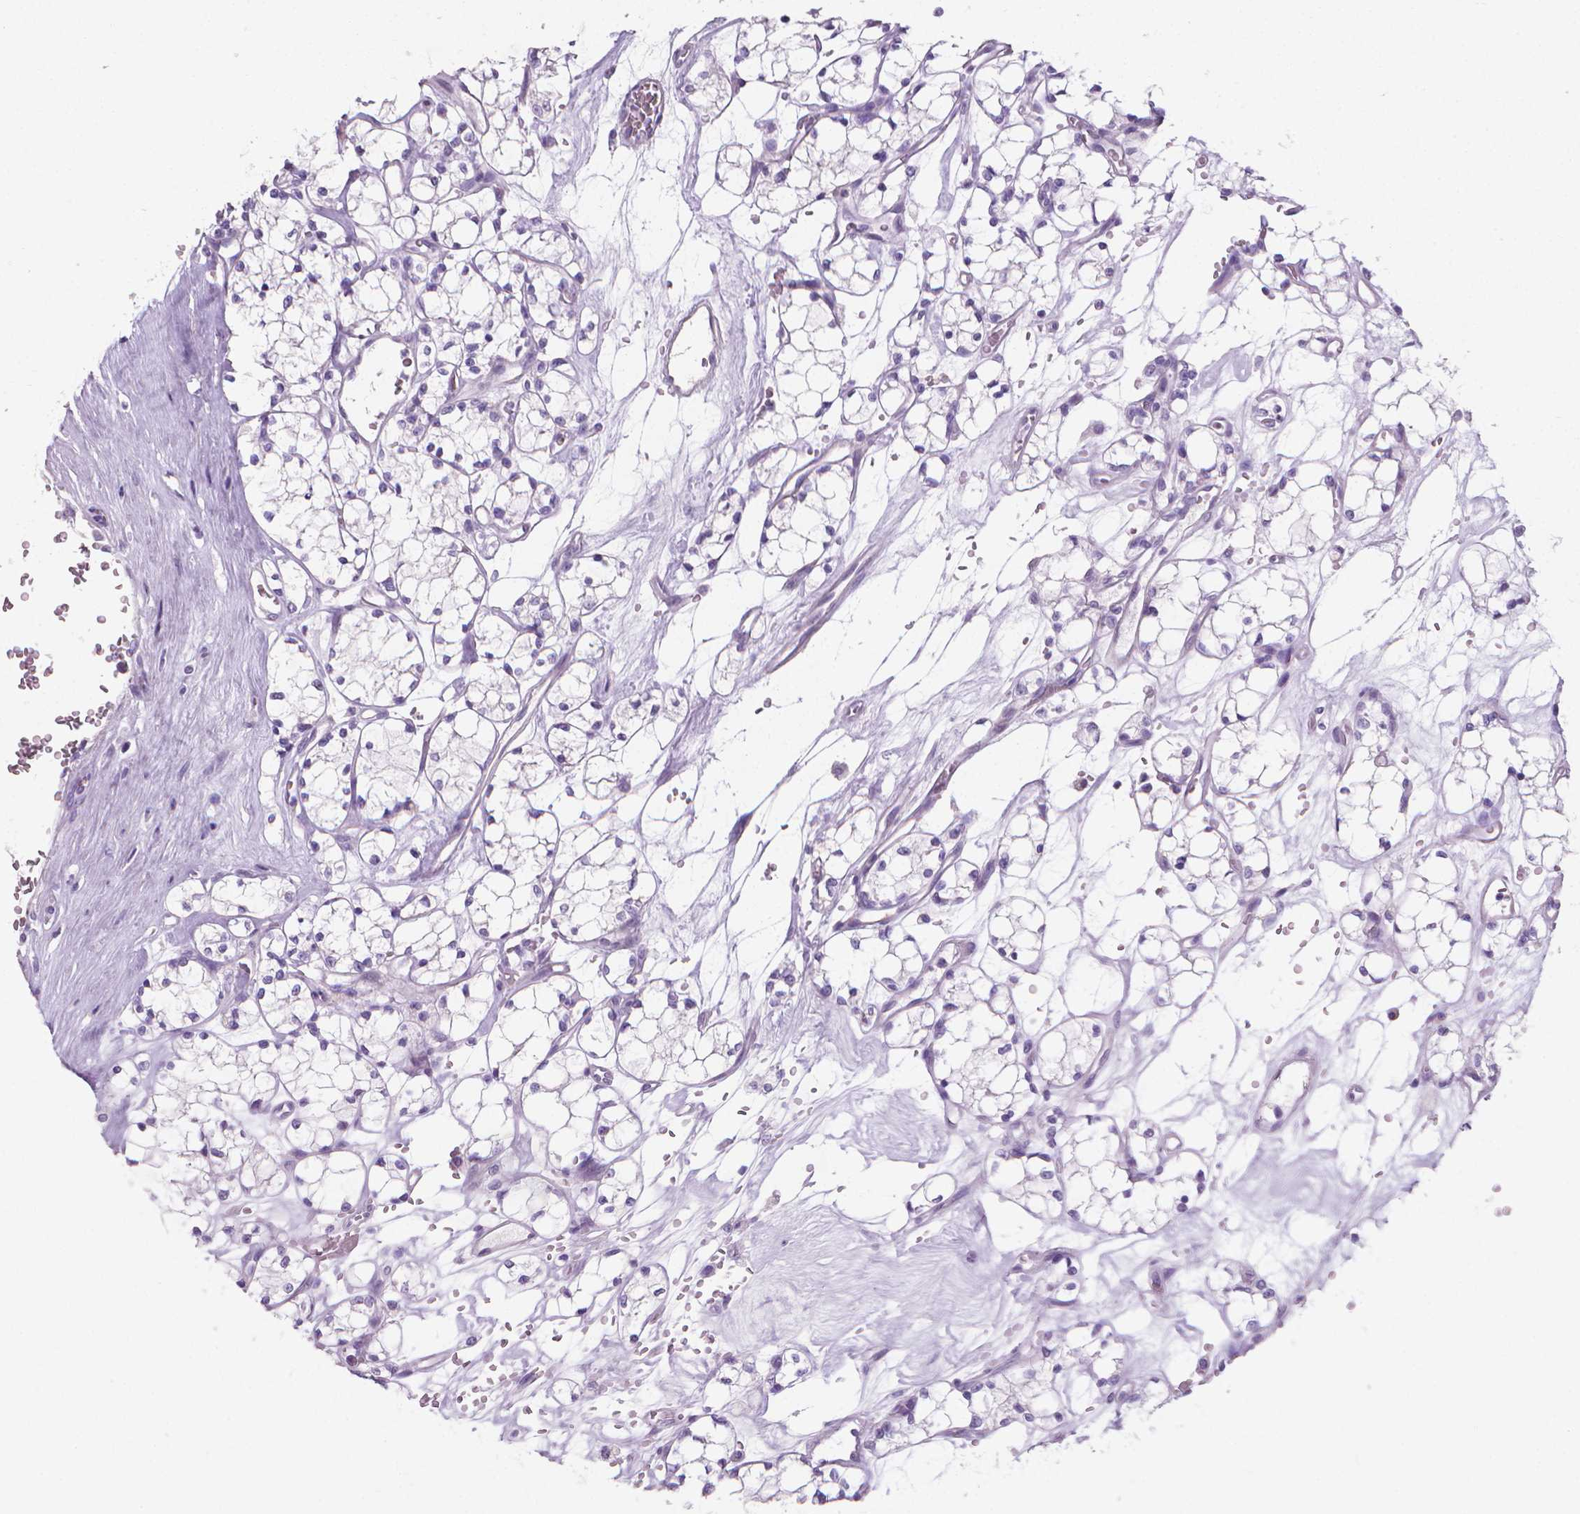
{"staining": {"intensity": "negative", "quantity": "none", "location": "none"}, "tissue": "renal cancer", "cell_type": "Tumor cells", "image_type": "cancer", "snomed": [{"axis": "morphology", "description": "Adenocarcinoma, NOS"}, {"axis": "topography", "description": "Kidney"}], "caption": "This is a photomicrograph of IHC staining of adenocarcinoma (renal), which shows no staining in tumor cells.", "gene": "XPNPEP2", "patient": {"sex": "female", "age": 69}}